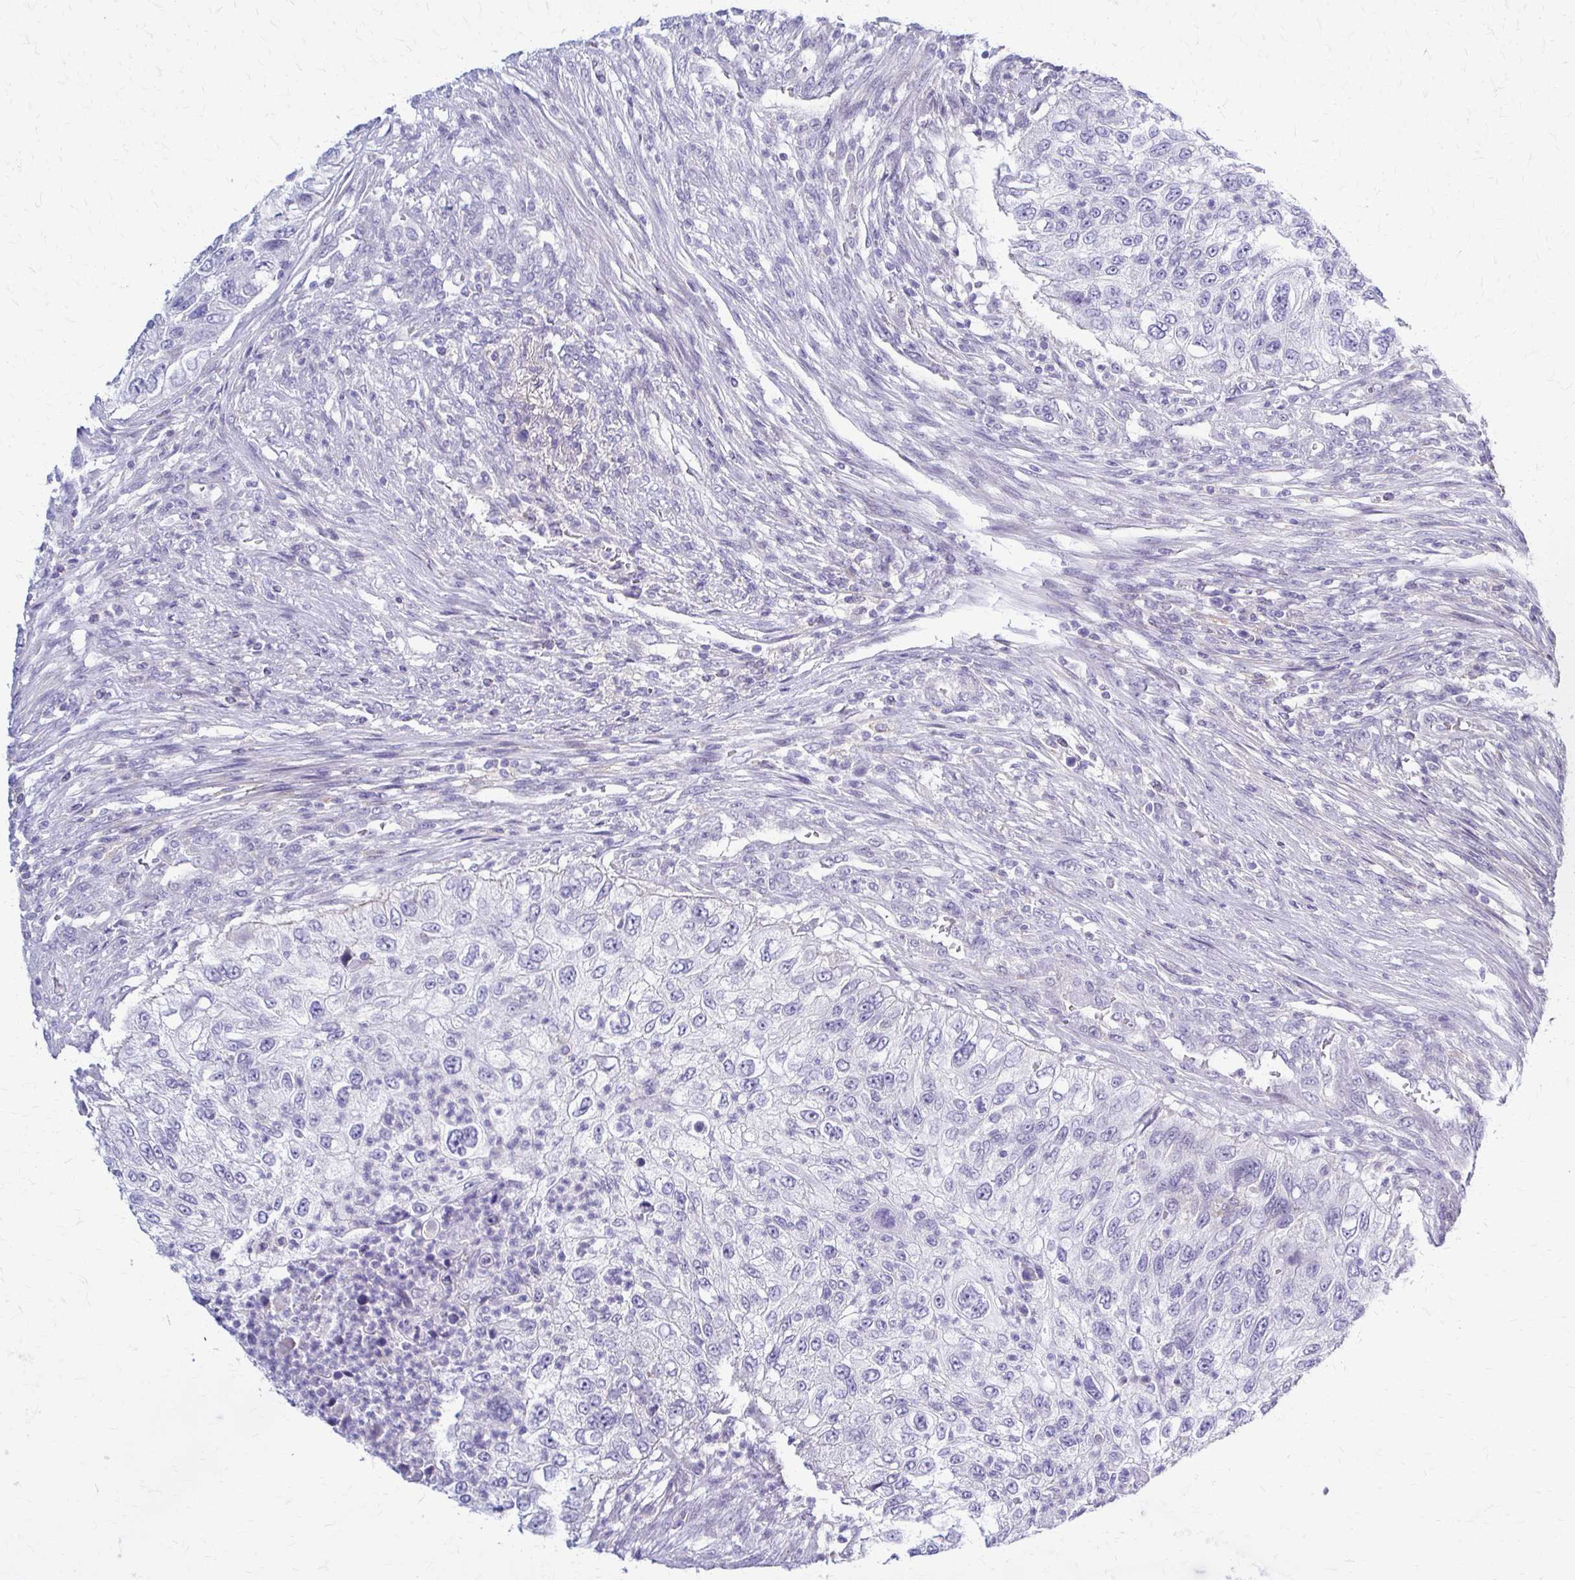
{"staining": {"intensity": "negative", "quantity": "none", "location": "none"}, "tissue": "urothelial cancer", "cell_type": "Tumor cells", "image_type": "cancer", "snomed": [{"axis": "morphology", "description": "Urothelial carcinoma, High grade"}, {"axis": "topography", "description": "Urinary bladder"}], "caption": "Immunohistochemical staining of human urothelial cancer demonstrates no significant staining in tumor cells.", "gene": "RHOBTB2", "patient": {"sex": "female", "age": 60}}